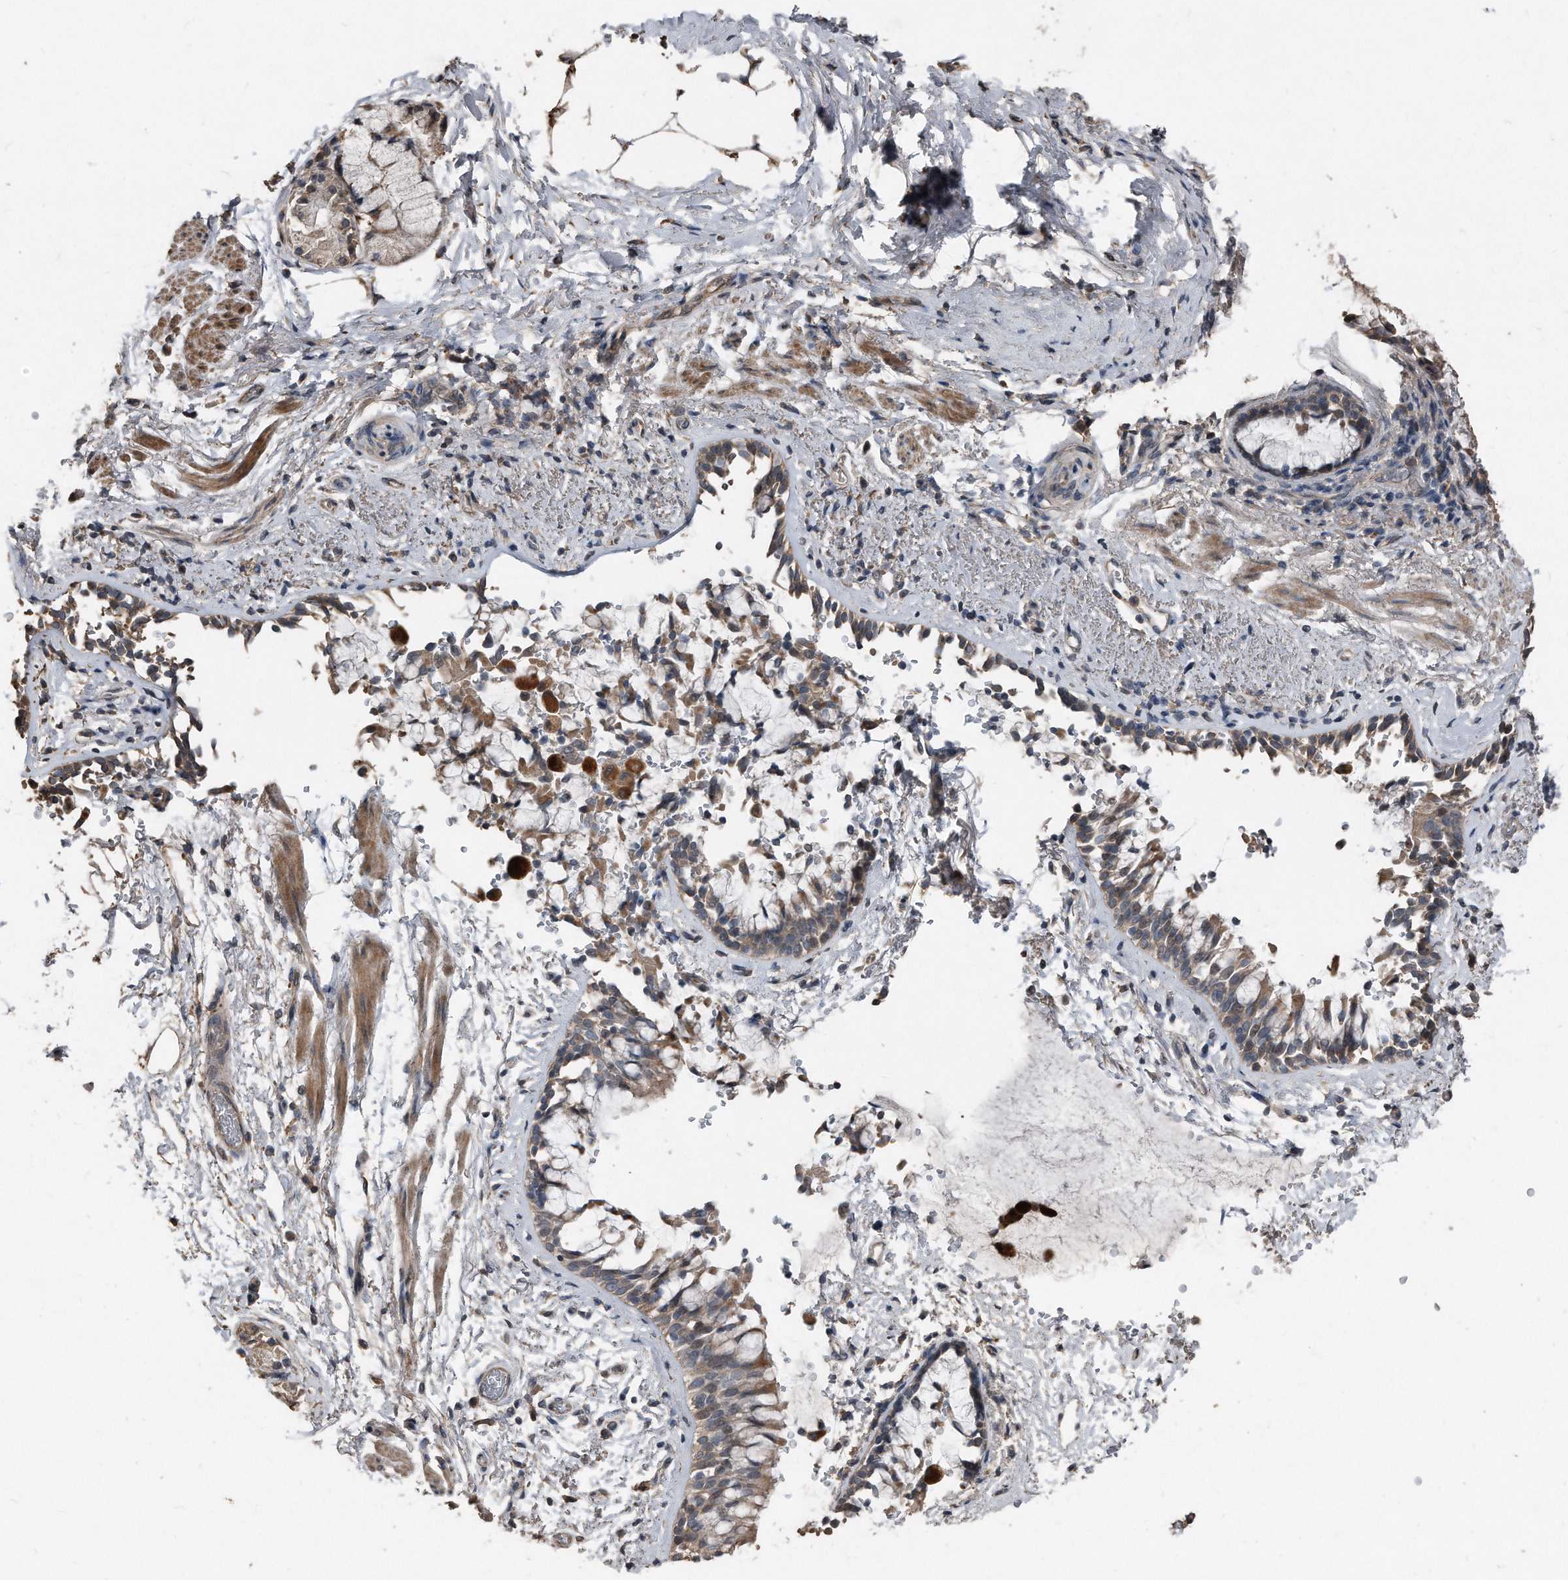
{"staining": {"intensity": "weak", "quantity": ">75%", "location": "cytoplasmic/membranous"}, "tissue": "bronchus", "cell_type": "Respiratory epithelial cells", "image_type": "normal", "snomed": [{"axis": "morphology", "description": "Normal tissue, NOS"}, {"axis": "morphology", "description": "Inflammation, NOS"}, {"axis": "topography", "description": "Cartilage tissue"}, {"axis": "topography", "description": "Bronchus"}, {"axis": "topography", "description": "Lung"}], "caption": "Weak cytoplasmic/membranous staining for a protein is identified in about >75% of respiratory epithelial cells of unremarkable bronchus using immunohistochemistry (IHC).", "gene": "ANKRD10", "patient": {"sex": "female", "age": 64}}